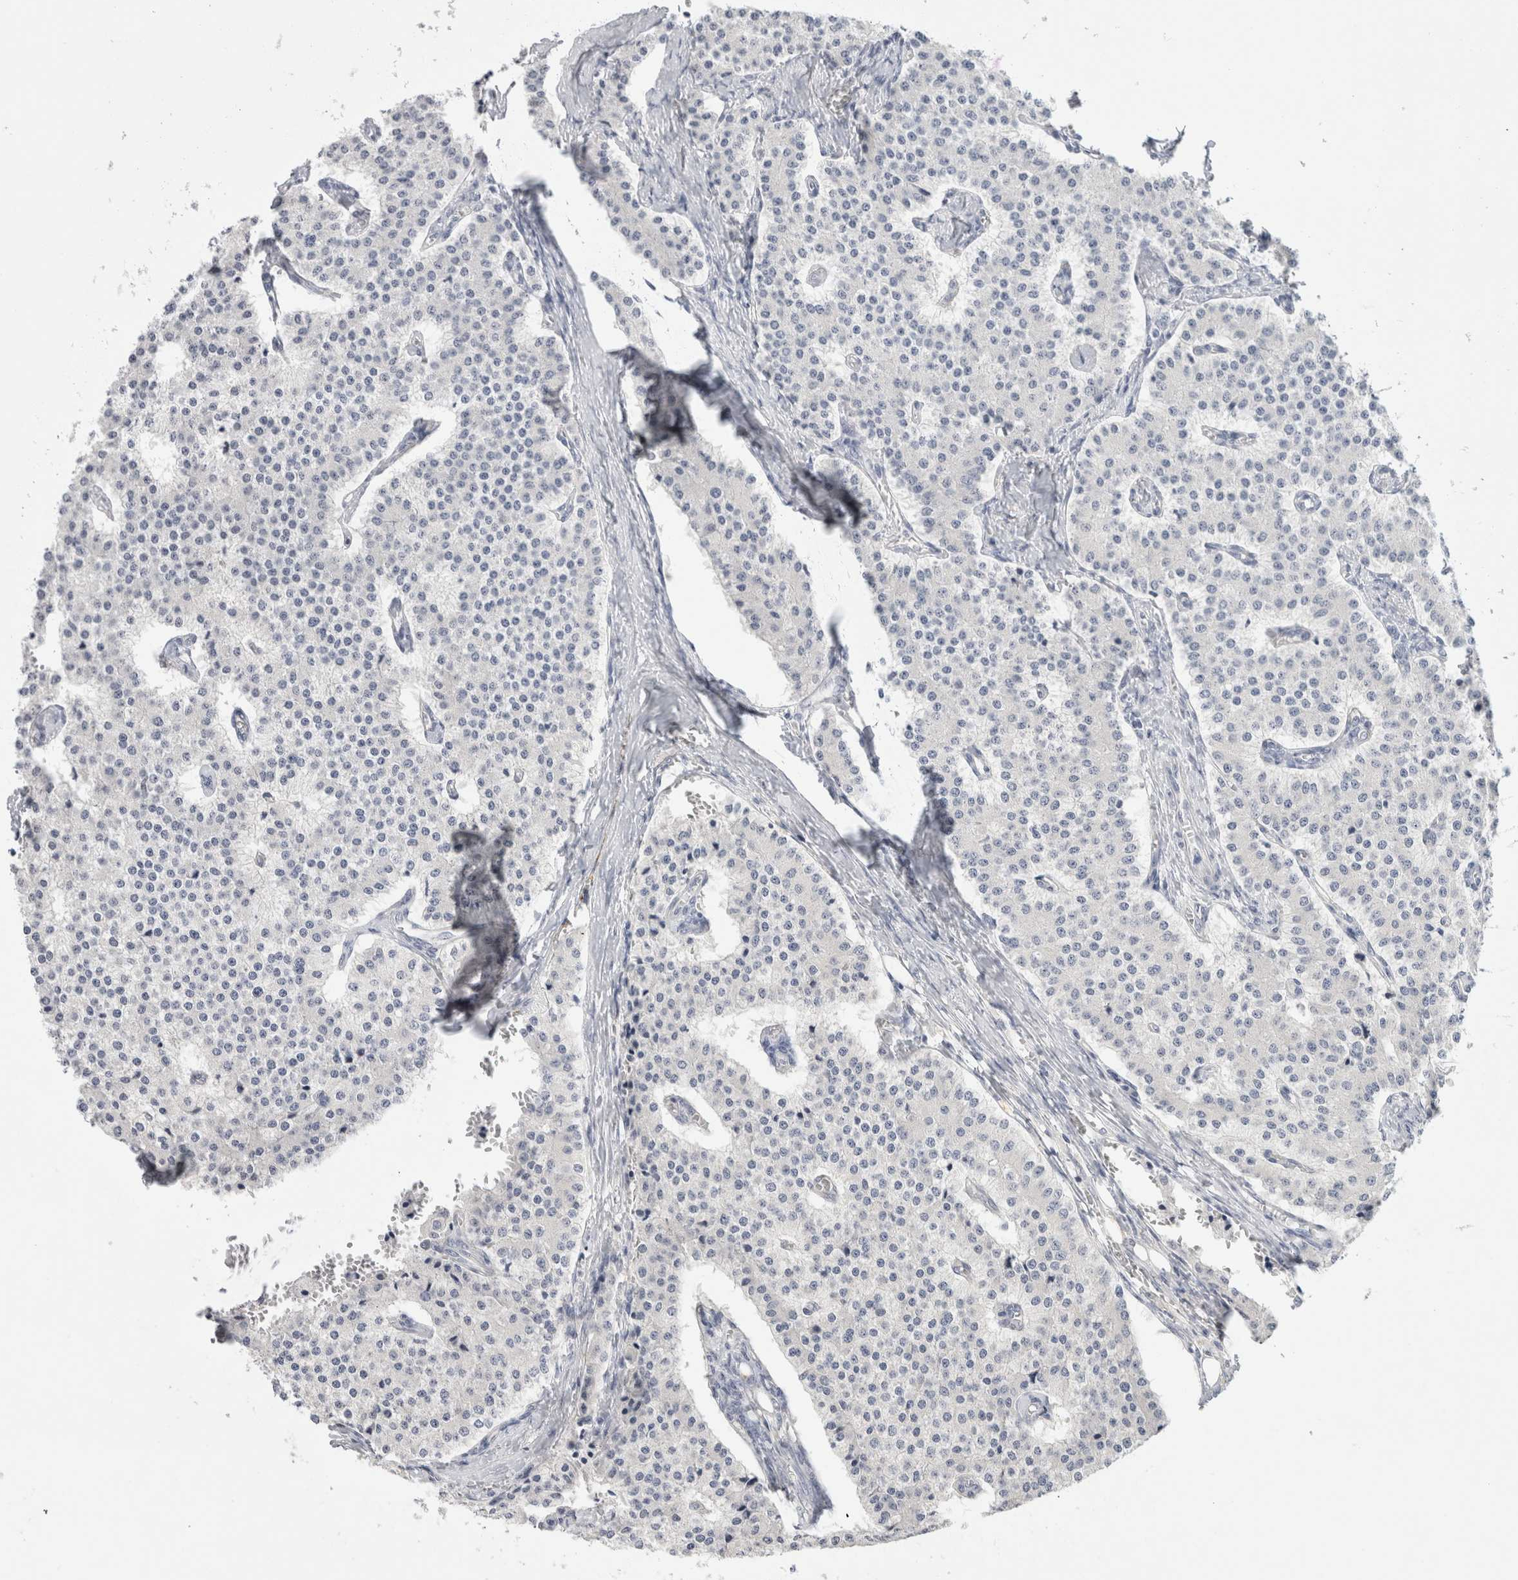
{"staining": {"intensity": "negative", "quantity": "none", "location": "none"}, "tissue": "carcinoid", "cell_type": "Tumor cells", "image_type": "cancer", "snomed": [{"axis": "morphology", "description": "Carcinoid, malignant, NOS"}, {"axis": "topography", "description": "Colon"}], "caption": "High magnification brightfield microscopy of carcinoid stained with DAB (brown) and counterstained with hematoxylin (blue): tumor cells show no significant expression. (DAB (3,3'-diaminobenzidine) immunohistochemistry visualized using brightfield microscopy, high magnification).", "gene": "TONSL", "patient": {"sex": "female", "age": 52}}